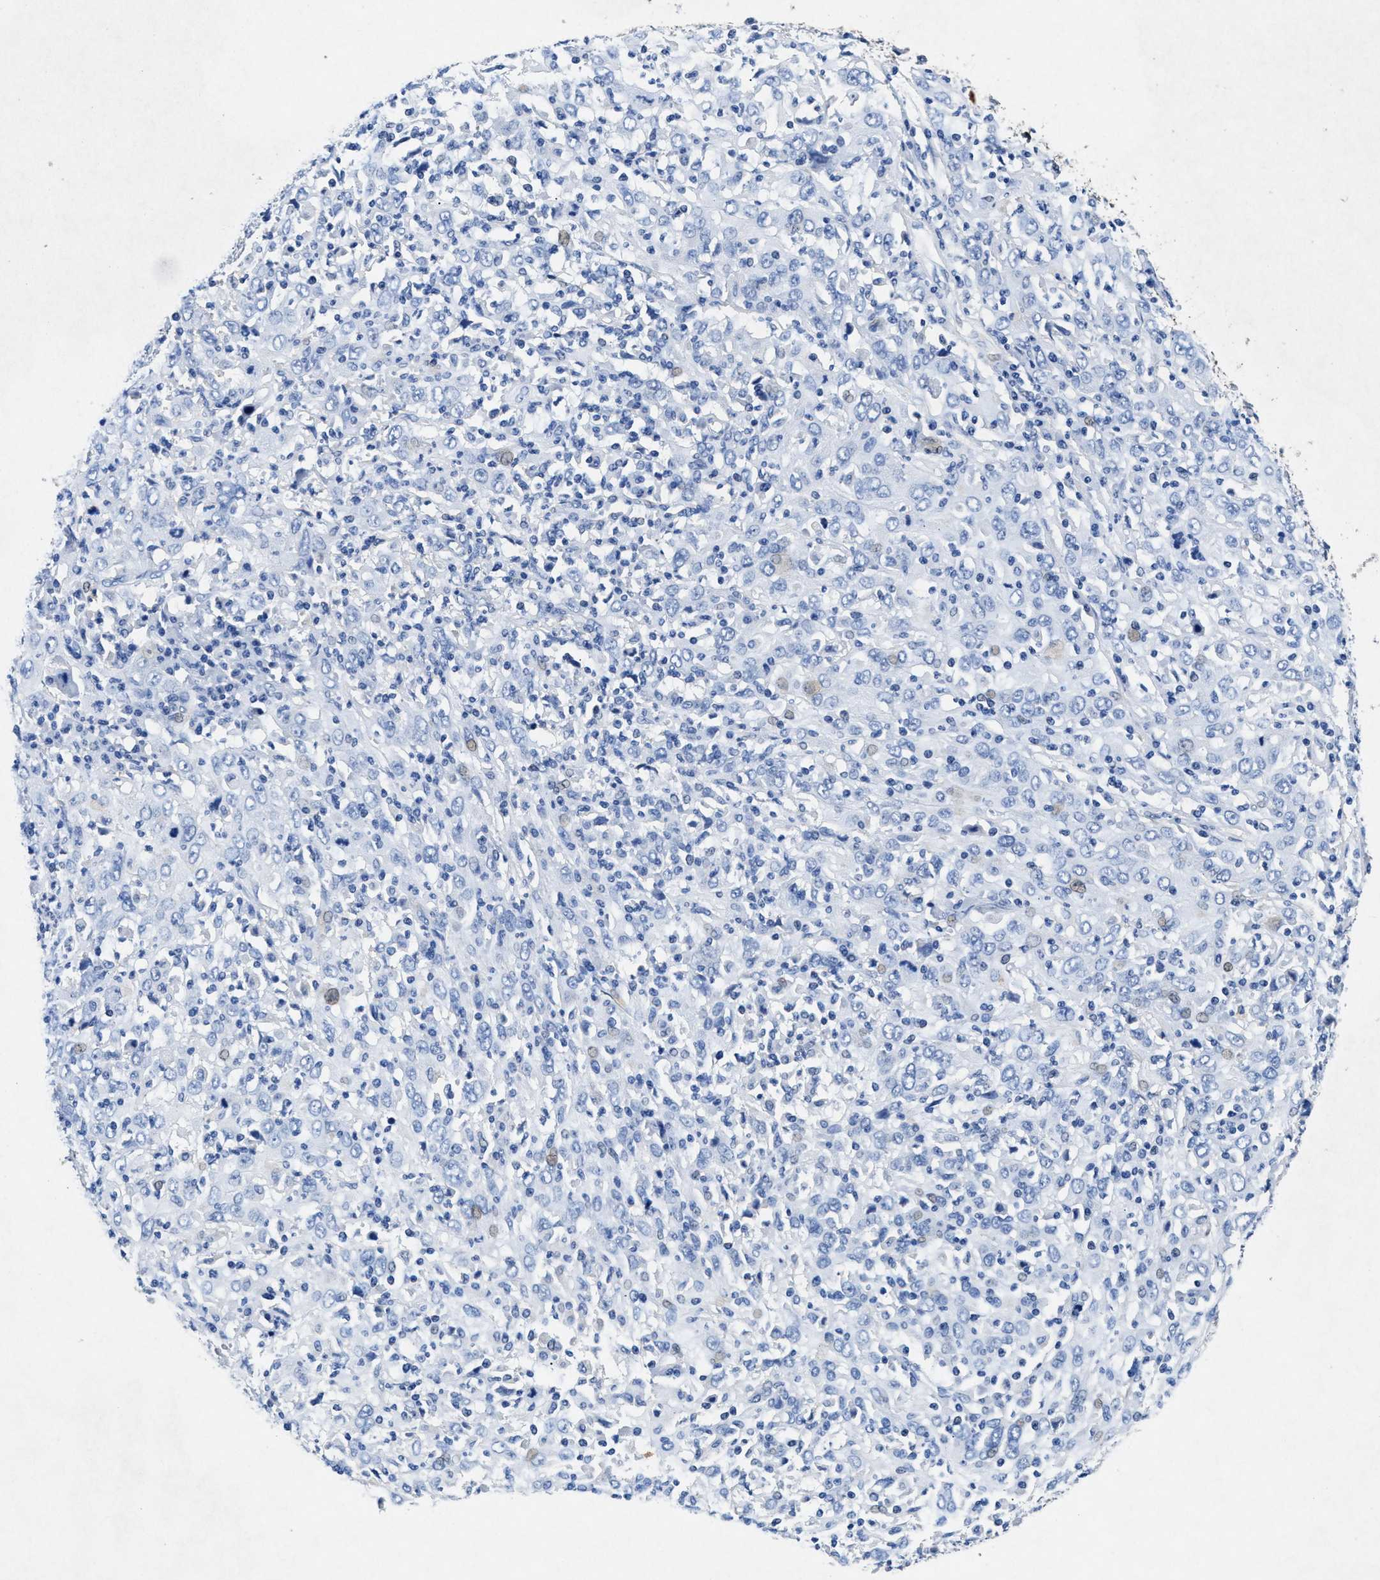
{"staining": {"intensity": "weak", "quantity": "<25%", "location": "nuclear"}, "tissue": "cervical cancer", "cell_type": "Tumor cells", "image_type": "cancer", "snomed": [{"axis": "morphology", "description": "Squamous cell carcinoma, NOS"}, {"axis": "topography", "description": "Cervix"}], "caption": "Immunohistochemistry photomicrograph of neoplastic tissue: squamous cell carcinoma (cervical) stained with DAB (3,3'-diaminobenzidine) exhibits no significant protein positivity in tumor cells.", "gene": "MAP6", "patient": {"sex": "female", "age": 46}}